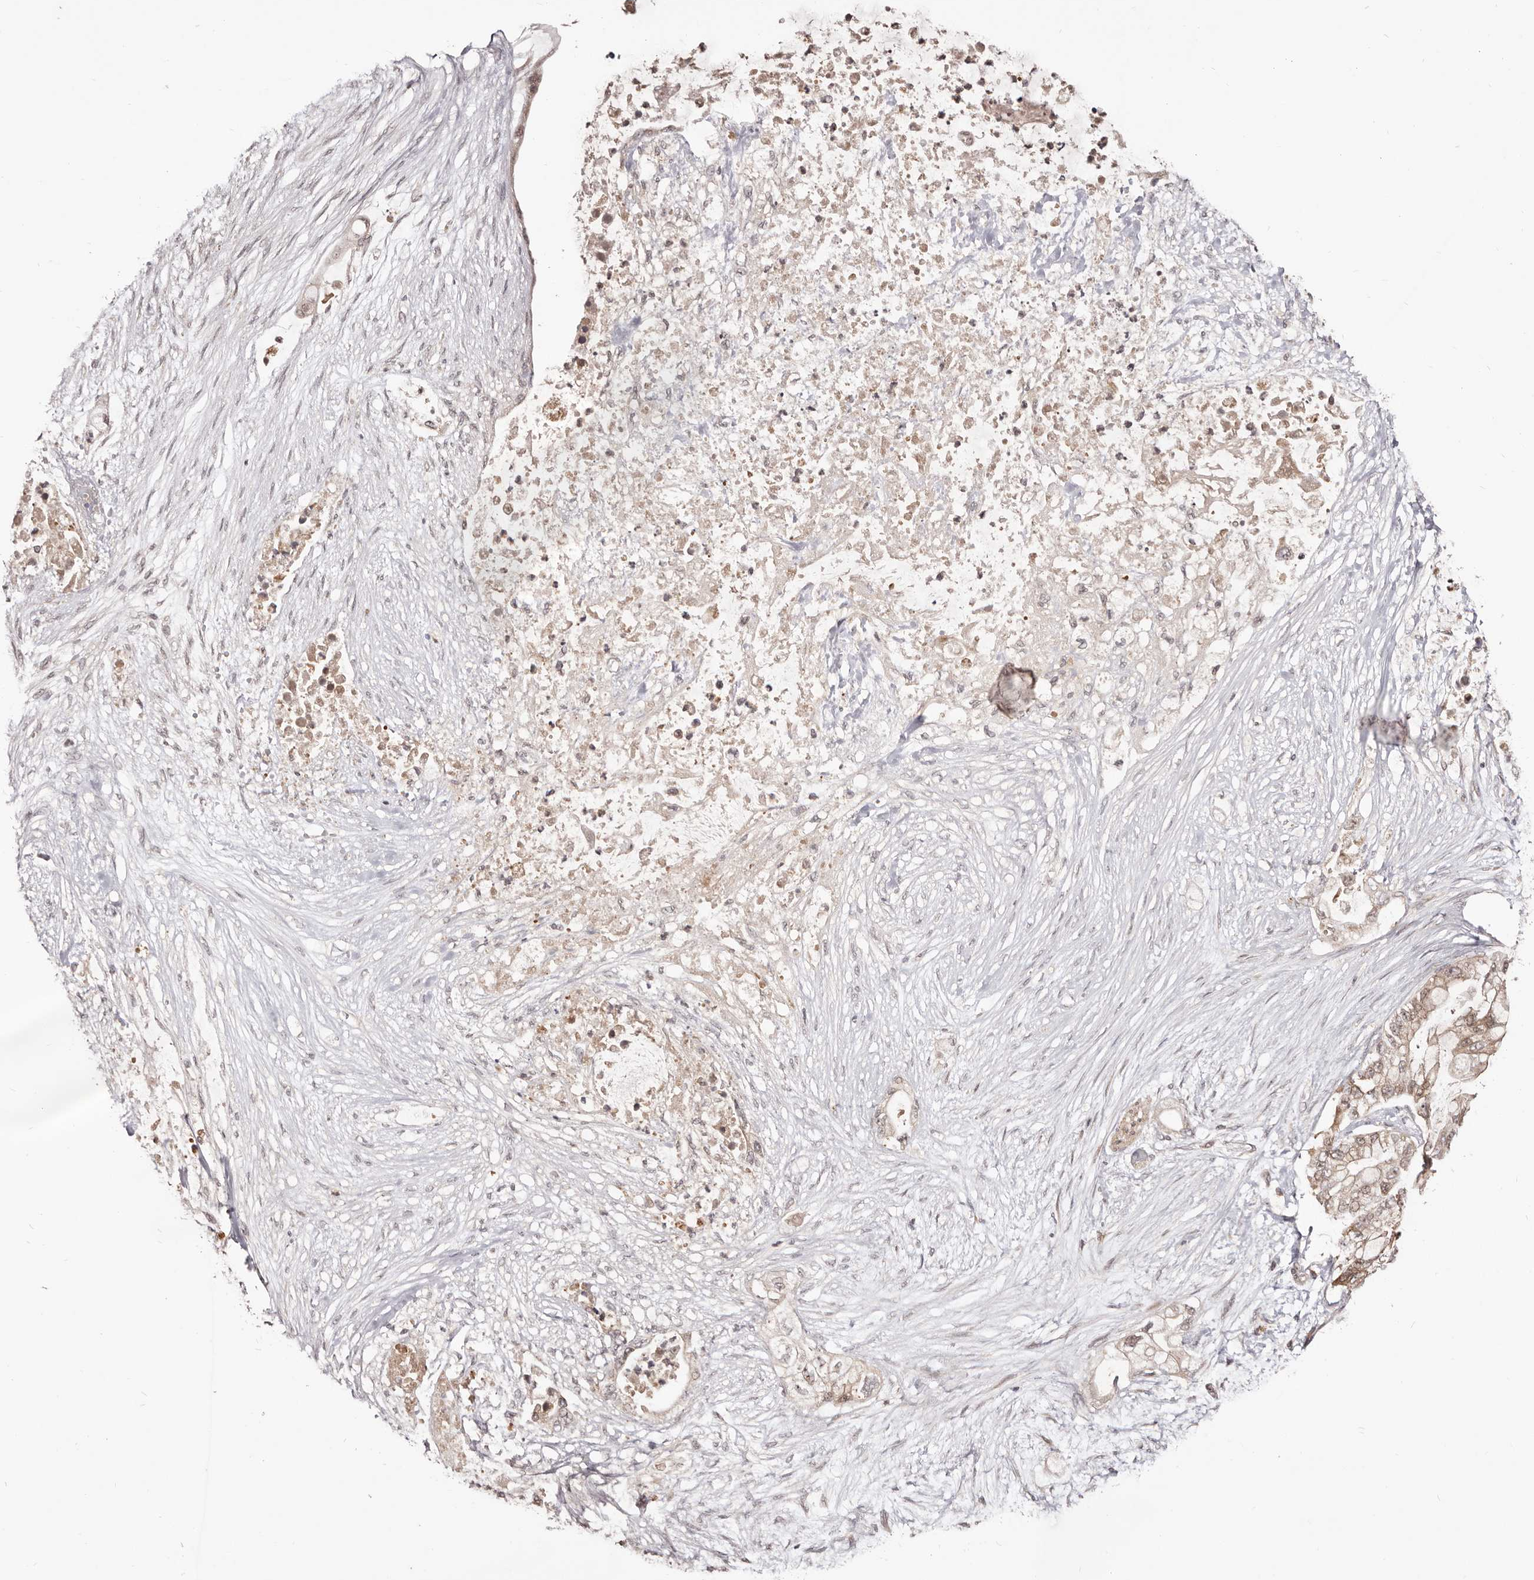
{"staining": {"intensity": "weak", "quantity": ">75%", "location": "cytoplasmic/membranous"}, "tissue": "pancreatic cancer", "cell_type": "Tumor cells", "image_type": "cancer", "snomed": [{"axis": "morphology", "description": "Adenocarcinoma, NOS"}, {"axis": "topography", "description": "Pancreas"}], "caption": "Immunohistochemistry (IHC) (DAB (3,3'-diaminobenzidine)) staining of human adenocarcinoma (pancreatic) exhibits weak cytoplasmic/membranous protein staining in approximately >75% of tumor cells.", "gene": "MDP1", "patient": {"sex": "male", "age": 53}}